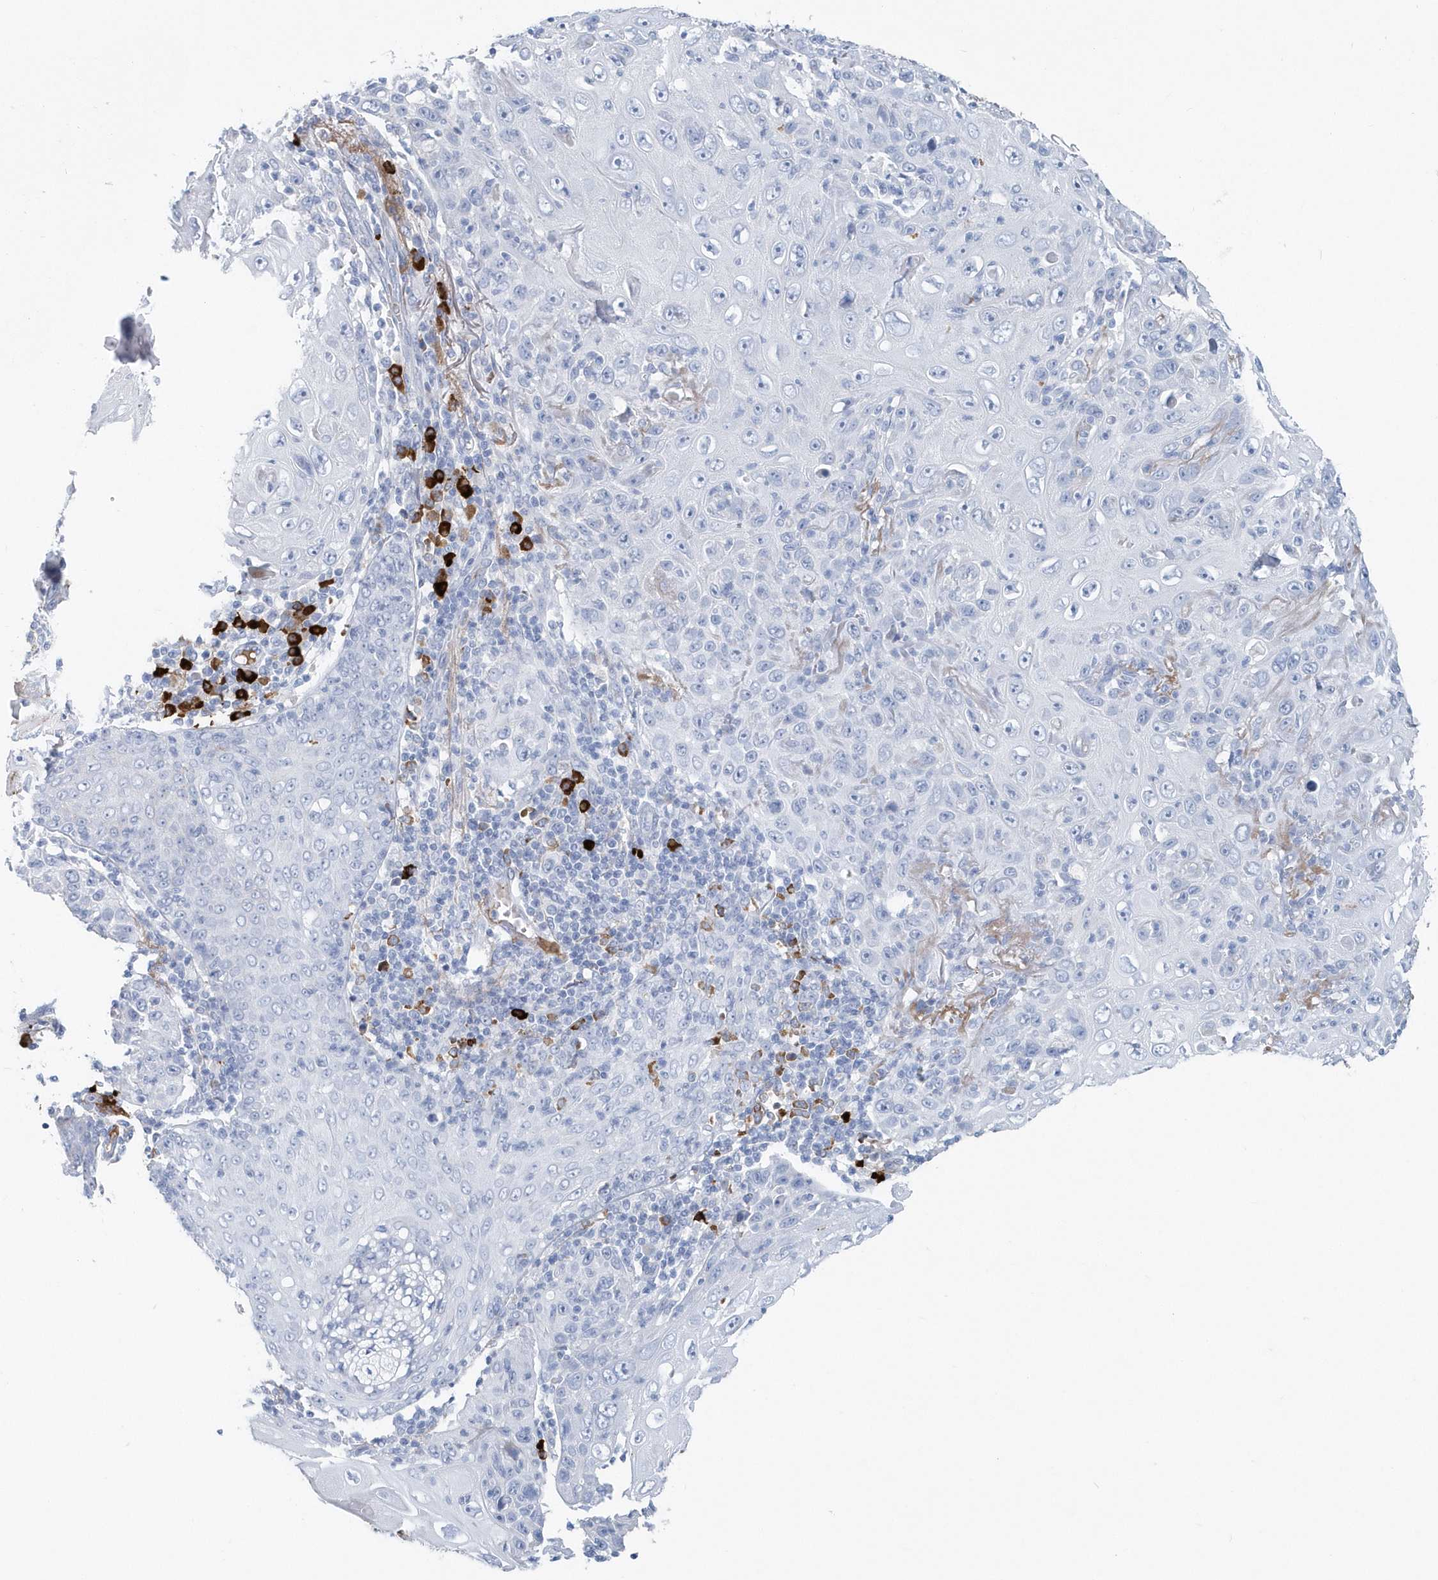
{"staining": {"intensity": "negative", "quantity": "none", "location": "none"}, "tissue": "skin cancer", "cell_type": "Tumor cells", "image_type": "cancer", "snomed": [{"axis": "morphology", "description": "Squamous cell carcinoma, NOS"}, {"axis": "topography", "description": "Skin"}], "caption": "Protein analysis of skin cancer shows no significant staining in tumor cells.", "gene": "JCHAIN", "patient": {"sex": "female", "age": 88}}